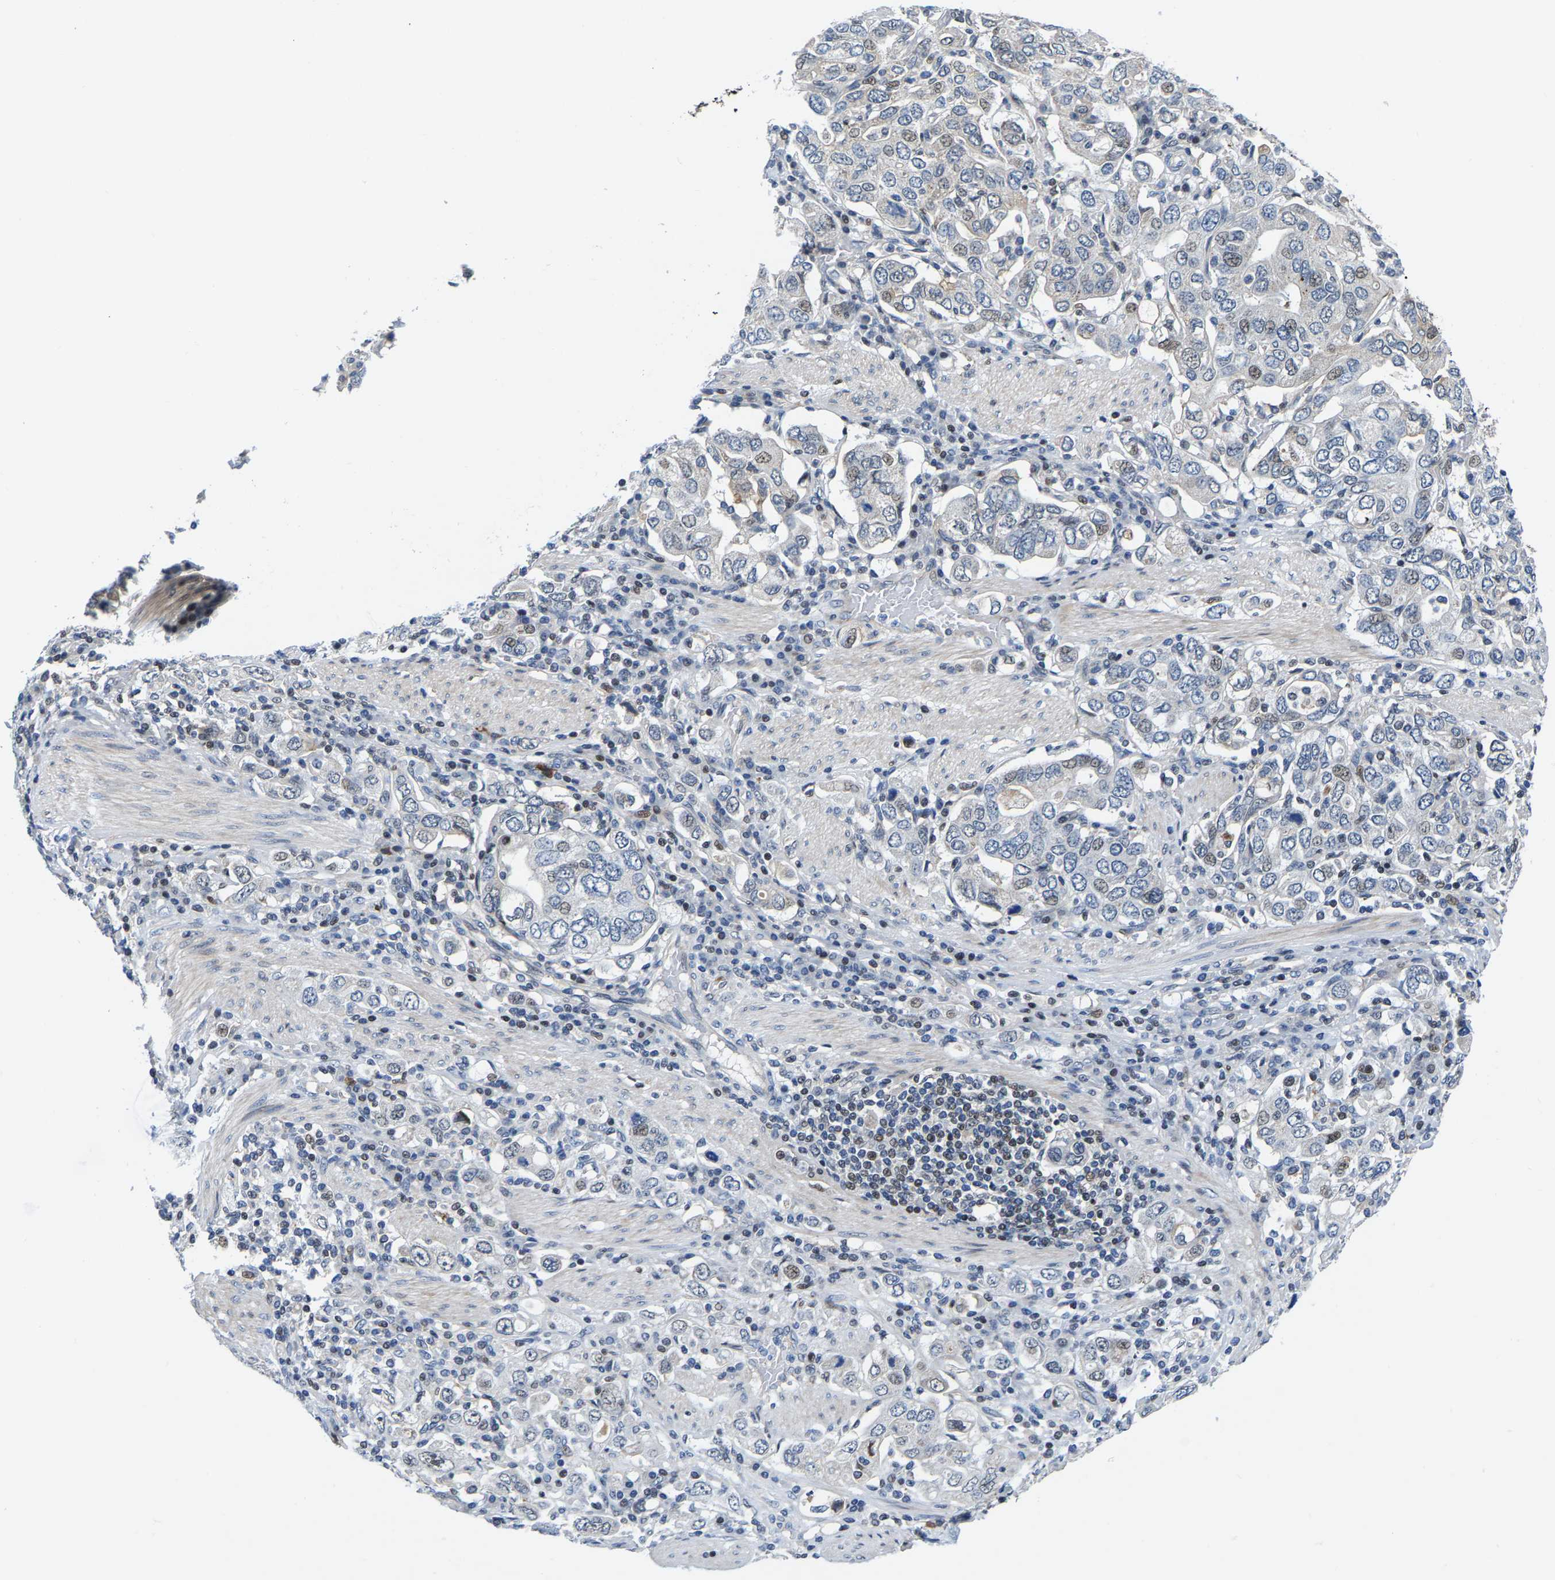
{"staining": {"intensity": "negative", "quantity": "none", "location": "none"}, "tissue": "stomach cancer", "cell_type": "Tumor cells", "image_type": "cancer", "snomed": [{"axis": "morphology", "description": "Adenocarcinoma, NOS"}, {"axis": "topography", "description": "Stomach, upper"}], "caption": "Immunohistochemistry image of neoplastic tissue: human adenocarcinoma (stomach) stained with DAB (3,3'-diaminobenzidine) displays no significant protein expression in tumor cells.", "gene": "GTPBP10", "patient": {"sex": "male", "age": 62}}